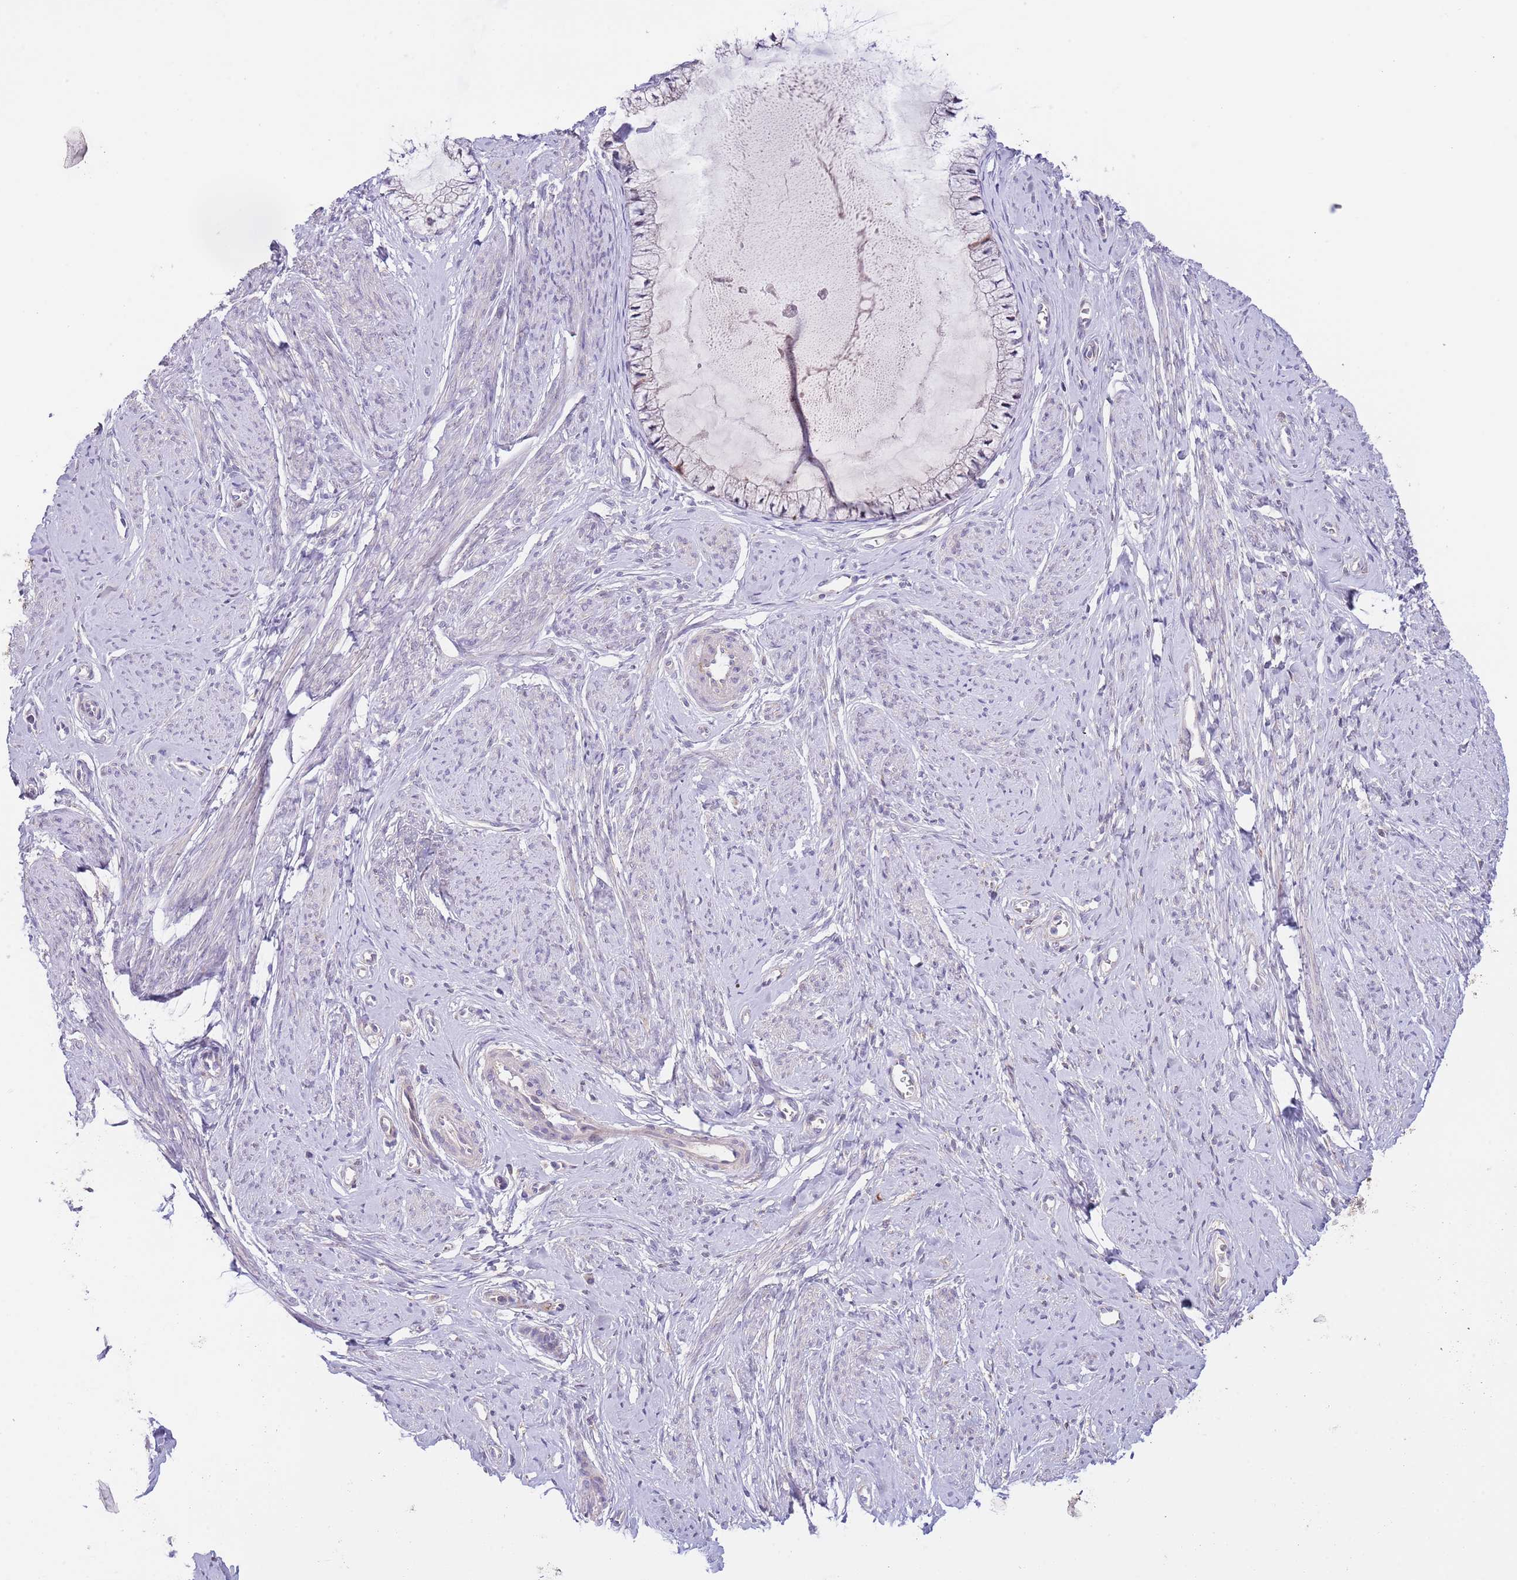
{"staining": {"intensity": "negative", "quantity": "none", "location": "none"}, "tissue": "cervix", "cell_type": "Glandular cells", "image_type": "normal", "snomed": [{"axis": "morphology", "description": "Normal tissue, NOS"}, {"axis": "topography", "description": "Cervix"}], "caption": "The histopathology image exhibits no staining of glandular cells in unremarkable cervix. (Brightfield microscopy of DAB IHC at high magnification).", "gene": "AP1S2", "patient": {"sex": "female", "age": 42}}